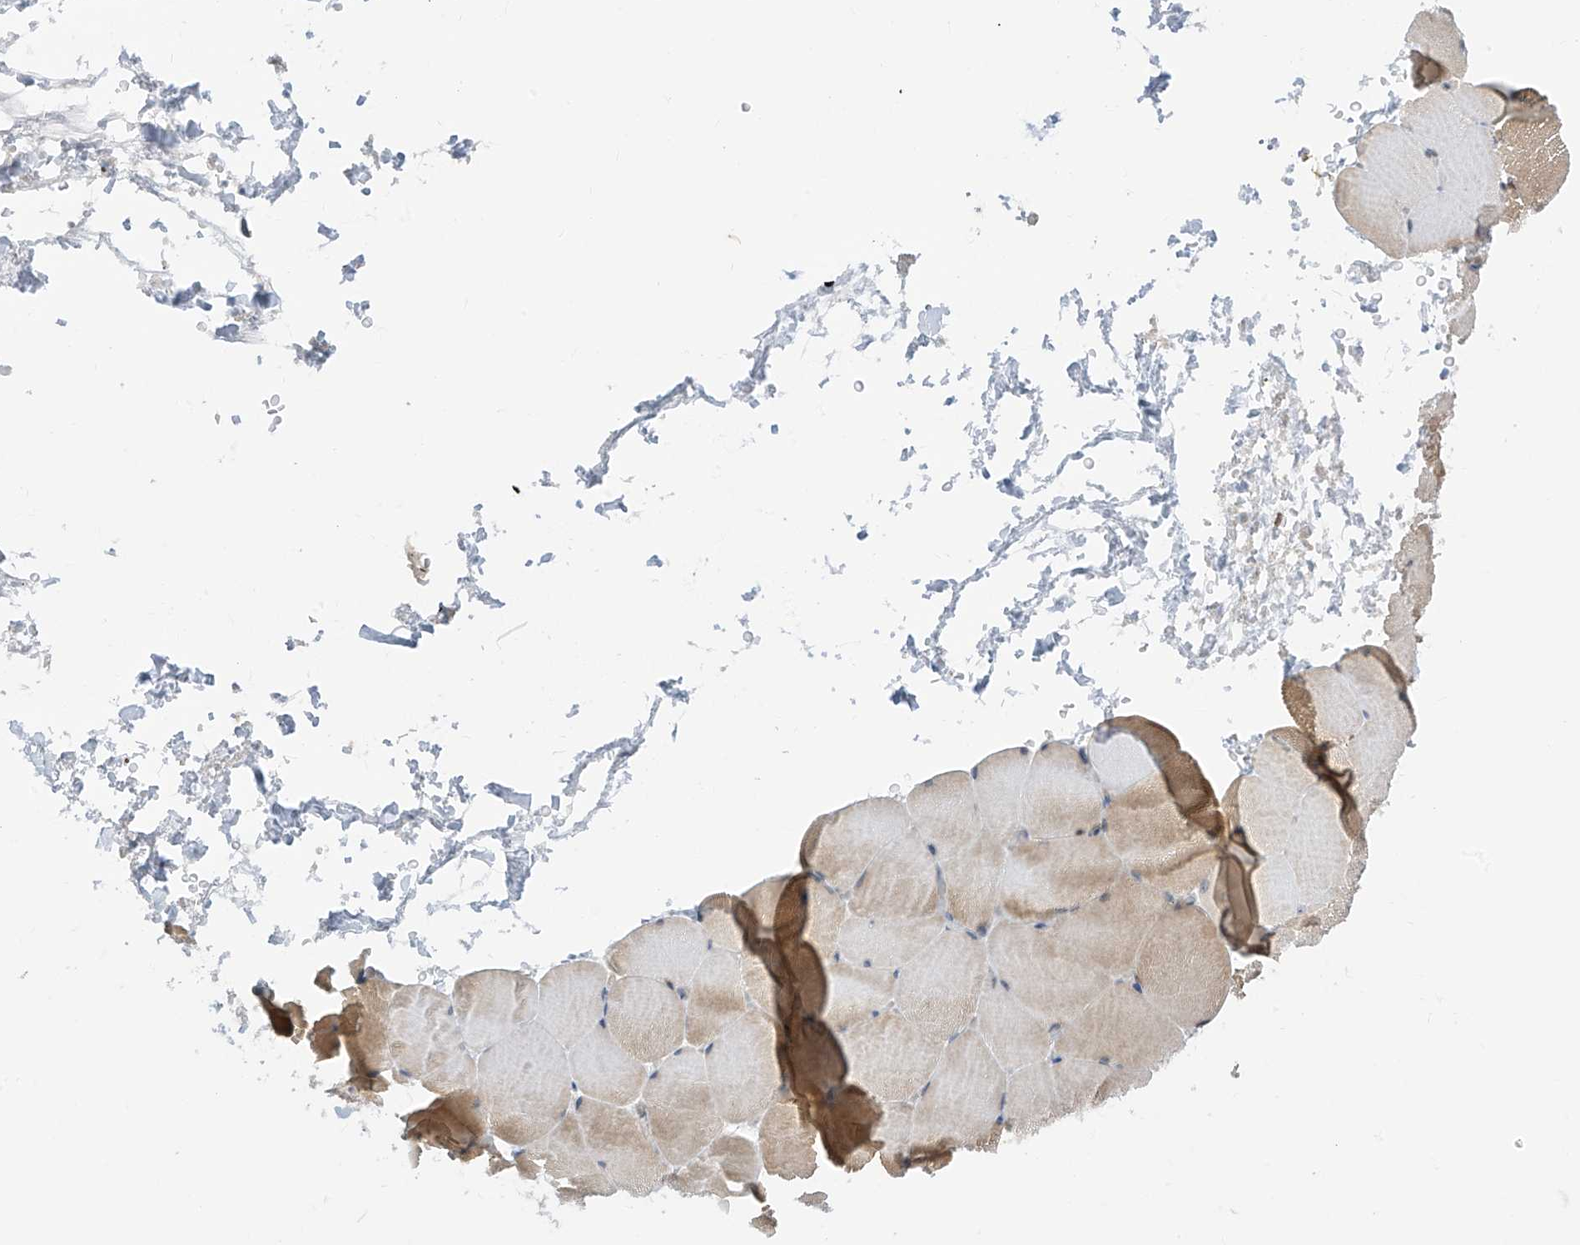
{"staining": {"intensity": "weak", "quantity": "25%-75%", "location": "cytoplasmic/membranous"}, "tissue": "skeletal muscle", "cell_type": "Myocytes", "image_type": "normal", "snomed": [{"axis": "morphology", "description": "Normal tissue, NOS"}, {"axis": "topography", "description": "Skeletal muscle"}, {"axis": "topography", "description": "Parathyroid gland"}], "caption": "IHC histopathology image of normal human skeletal muscle stained for a protein (brown), which exhibits low levels of weak cytoplasmic/membranous staining in approximately 25%-75% of myocytes.", "gene": "TTC38", "patient": {"sex": "female", "age": 37}}